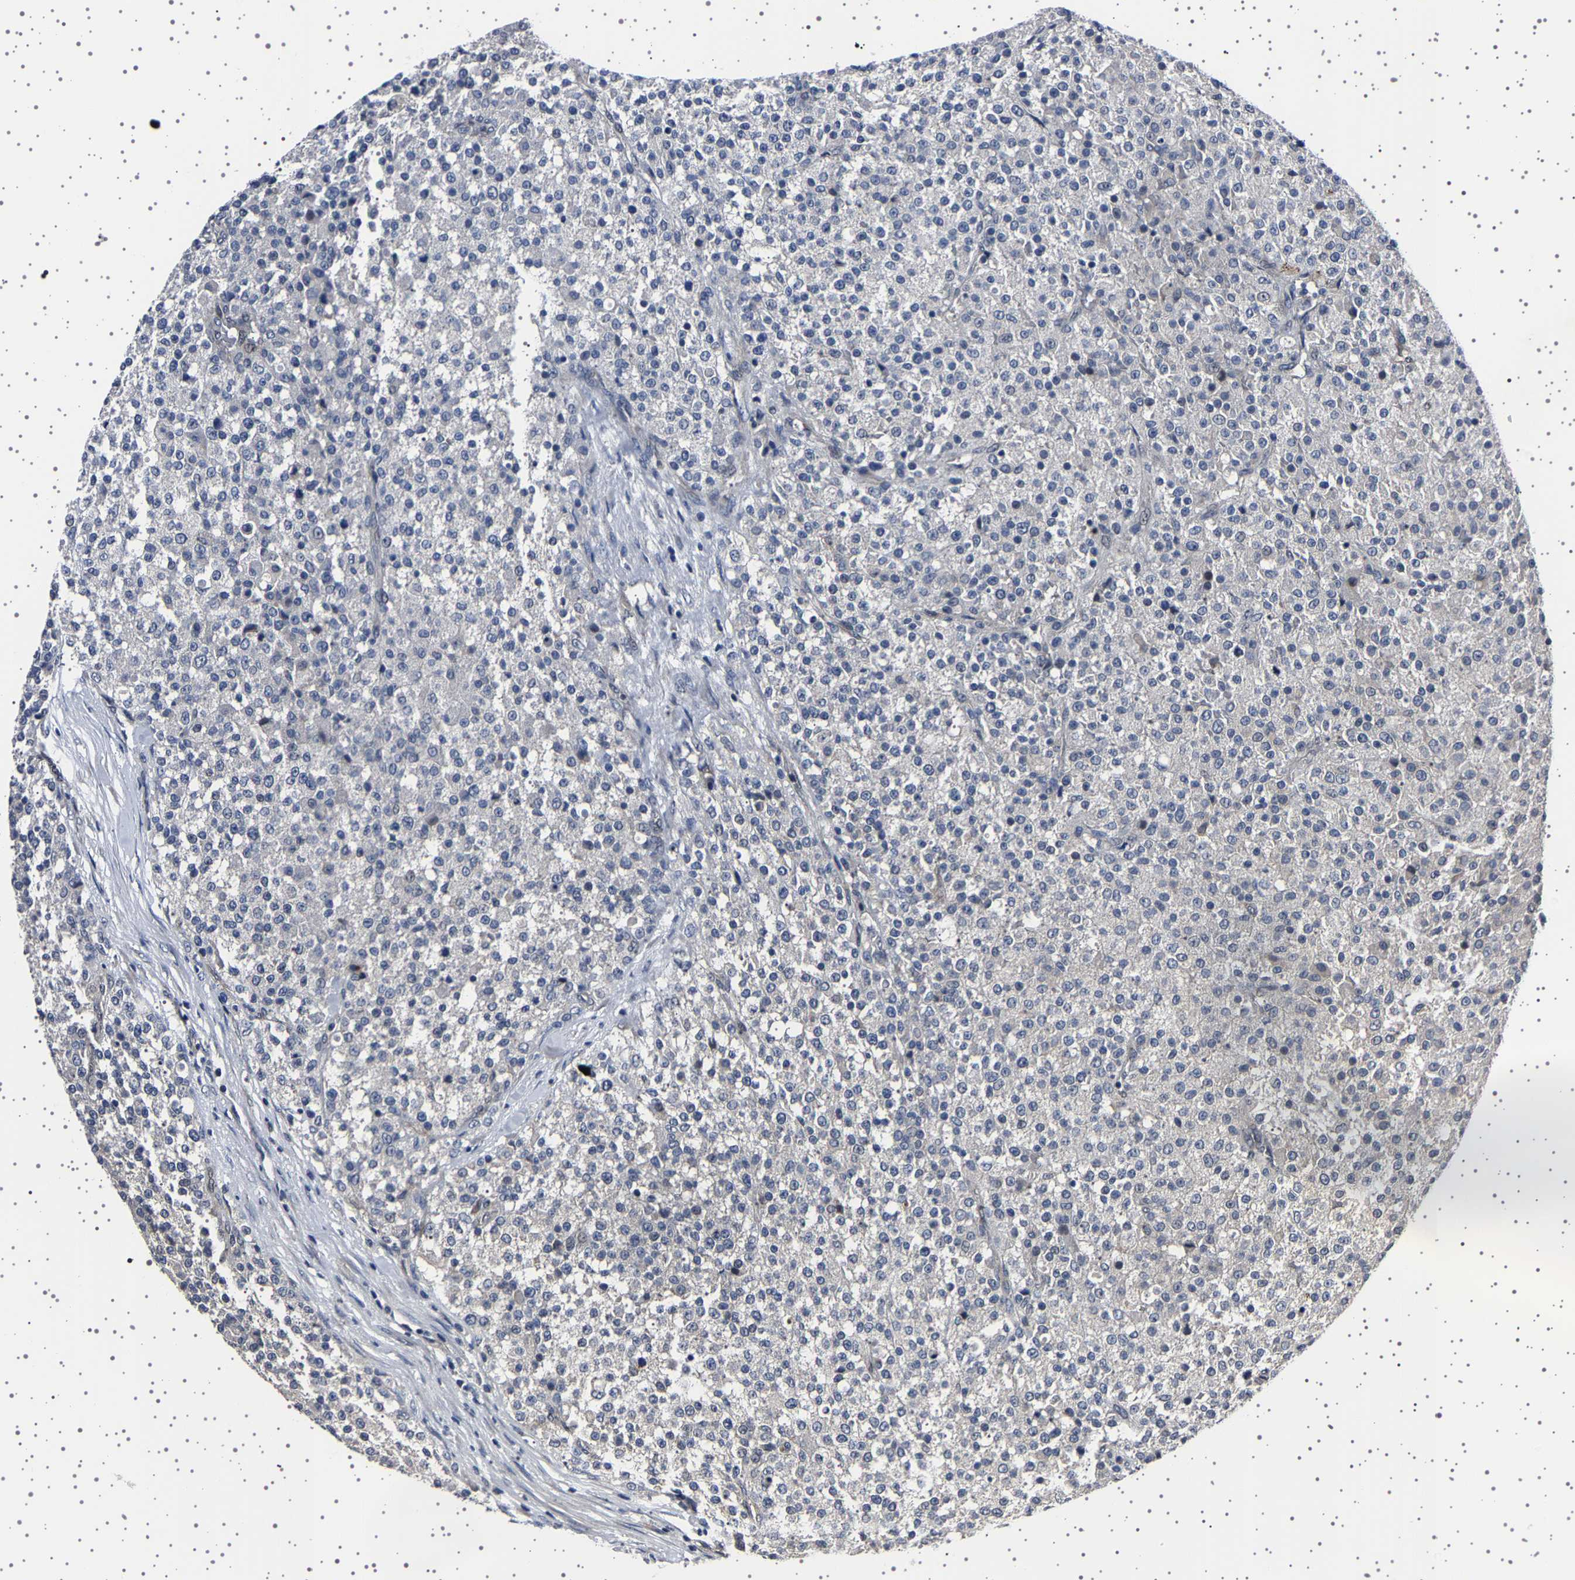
{"staining": {"intensity": "negative", "quantity": "none", "location": "none"}, "tissue": "testis cancer", "cell_type": "Tumor cells", "image_type": "cancer", "snomed": [{"axis": "morphology", "description": "Seminoma, NOS"}, {"axis": "topography", "description": "Testis"}], "caption": "Tumor cells are negative for protein expression in human testis seminoma. (IHC, brightfield microscopy, high magnification).", "gene": "IL10RB", "patient": {"sex": "male", "age": 59}}